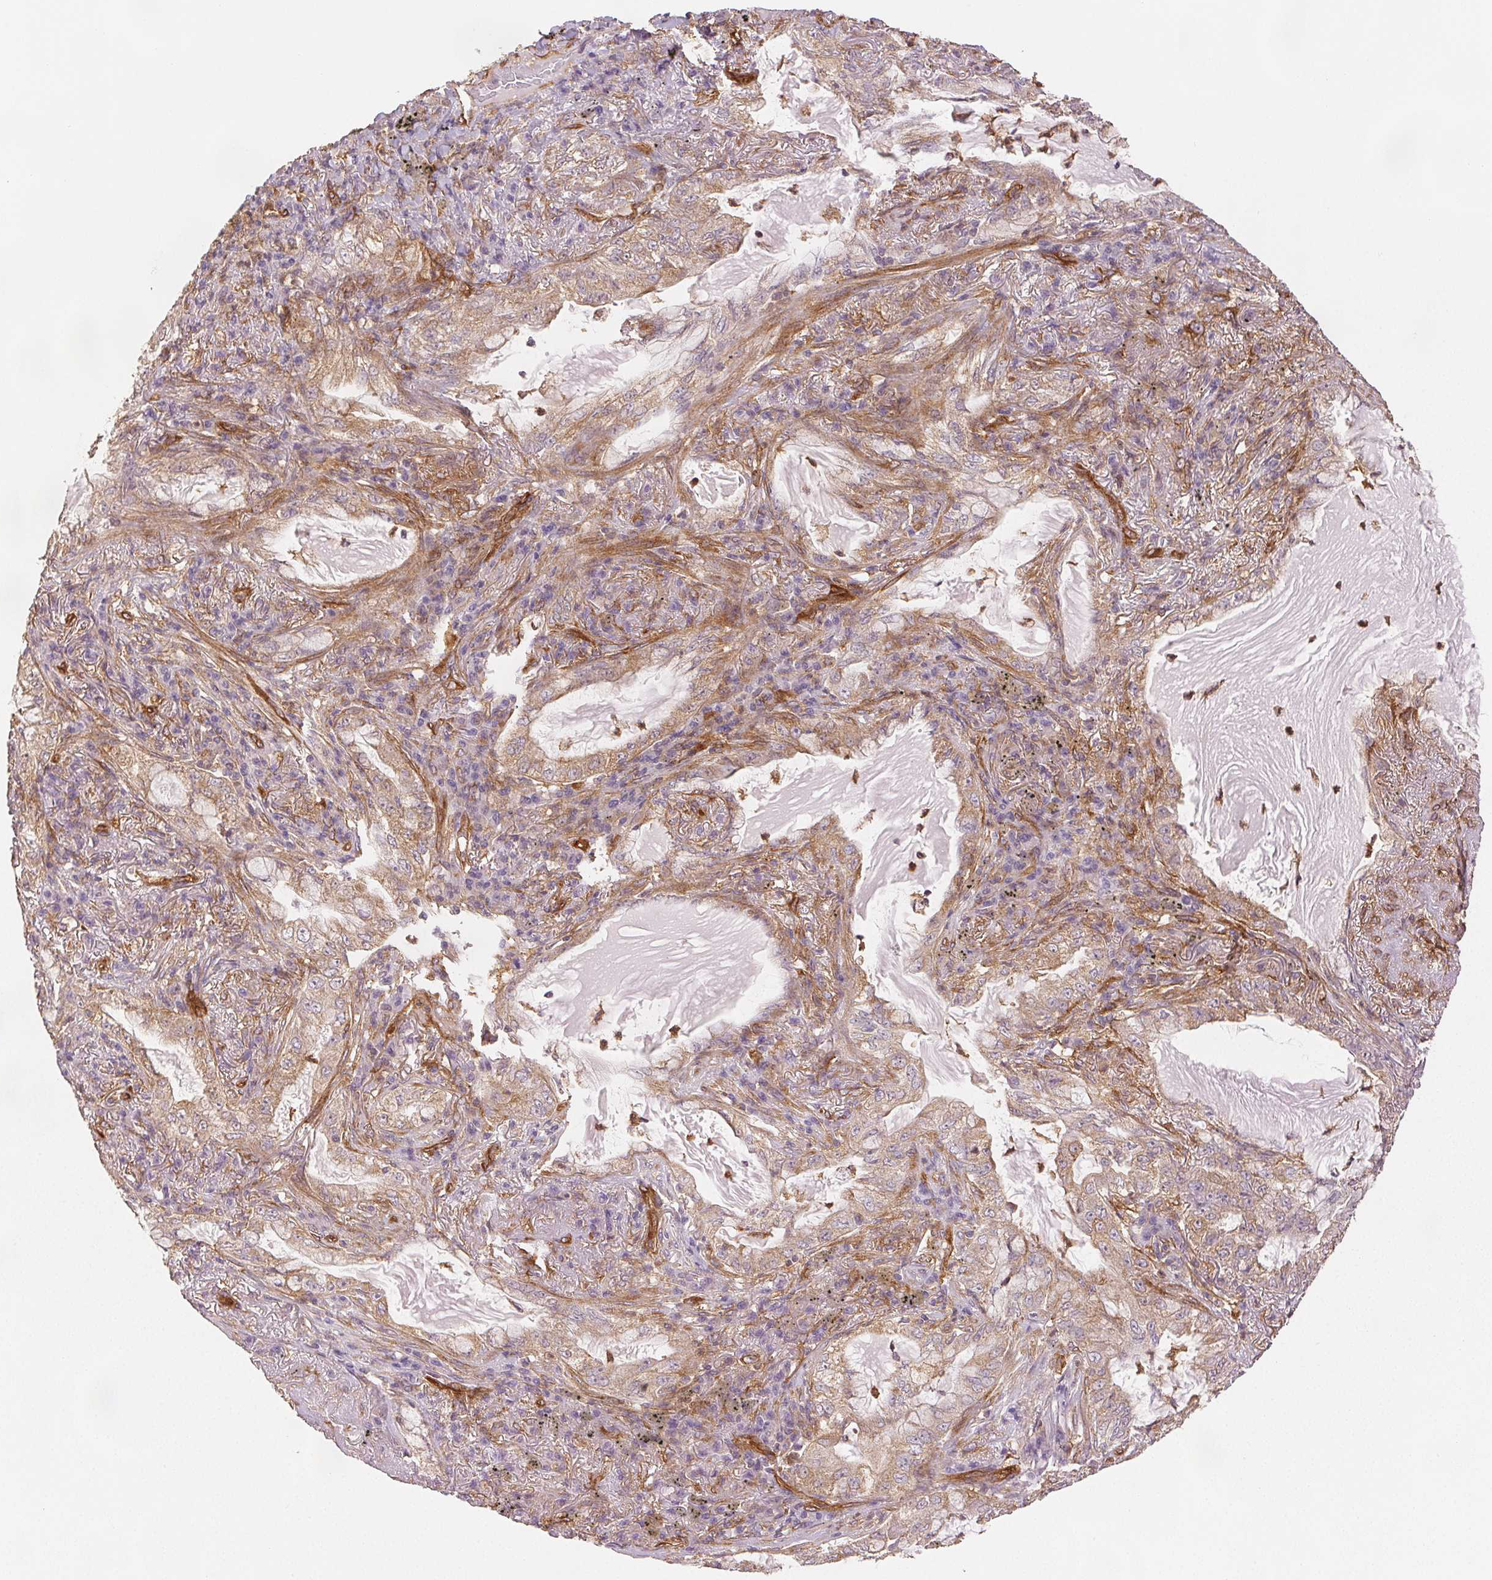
{"staining": {"intensity": "weak", "quantity": ">75%", "location": "cytoplasmic/membranous"}, "tissue": "lung cancer", "cell_type": "Tumor cells", "image_type": "cancer", "snomed": [{"axis": "morphology", "description": "Adenocarcinoma, NOS"}, {"axis": "topography", "description": "Lung"}], "caption": "Immunohistochemical staining of lung cancer (adenocarcinoma) reveals low levels of weak cytoplasmic/membranous protein staining in about >75% of tumor cells. The staining was performed using DAB (3,3'-diaminobenzidine), with brown indicating positive protein expression. Nuclei are stained blue with hematoxylin.", "gene": "DIAPH2", "patient": {"sex": "female", "age": 73}}